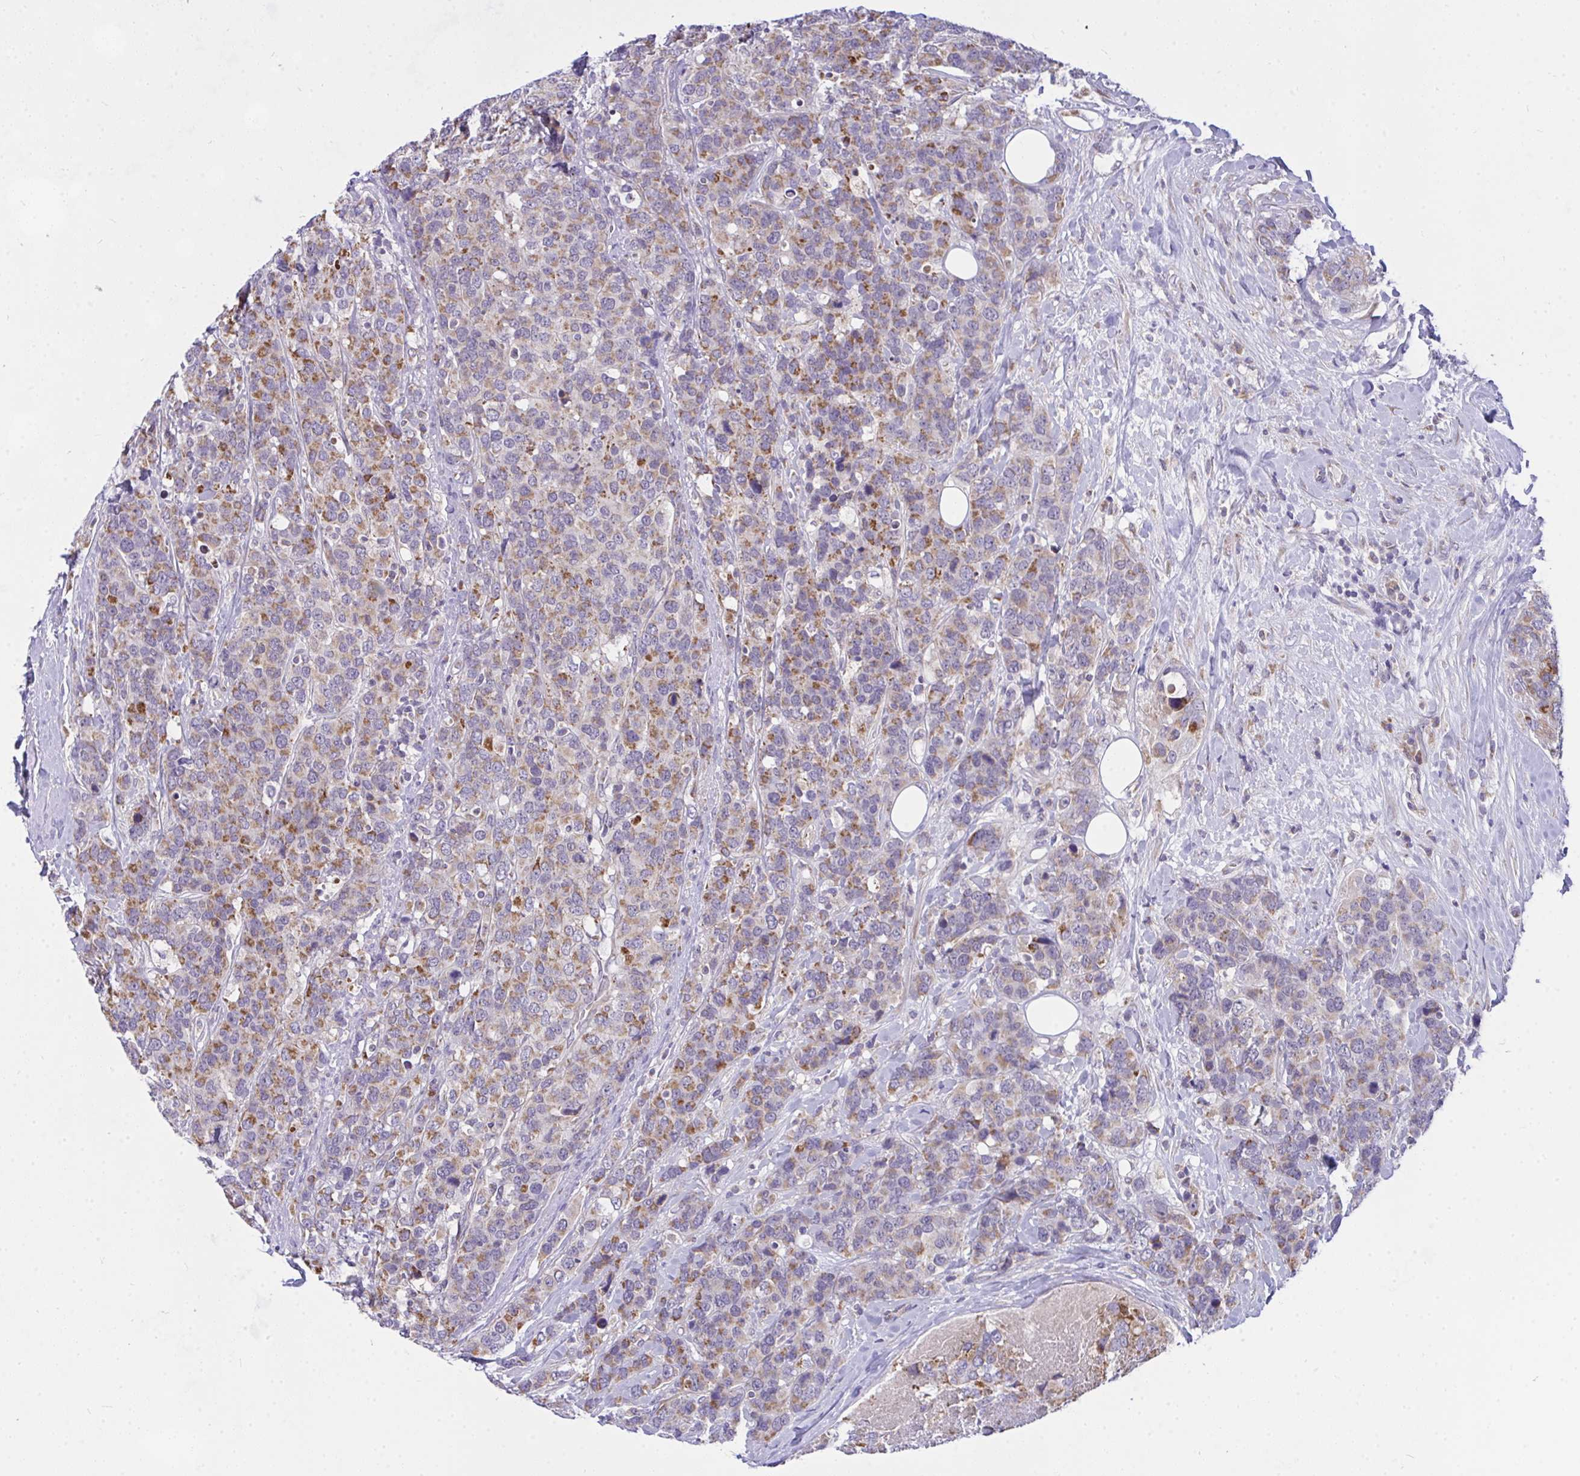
{"staining": {"intensity": "moderate", "quantity": ">75%", "location": "cytoplasmic/membranous"}, "tissue": "breast cancer", "cell_type": "Tumor cells", "image_type": "cancer", "snomed": [{"axis": "morphology", "description": "Lobular carcinoma"}, {"axis": "topography", "description": "Breast"}], "caption": "This micrograph exhibits immunohistochemistry staining of breast lobular carcinoma, with medium moderate cytoplasmic/membranous staining in about >75% of tumor cells.", "gene": "CEP63", "patient": {"sex": "female", "age": 59}}